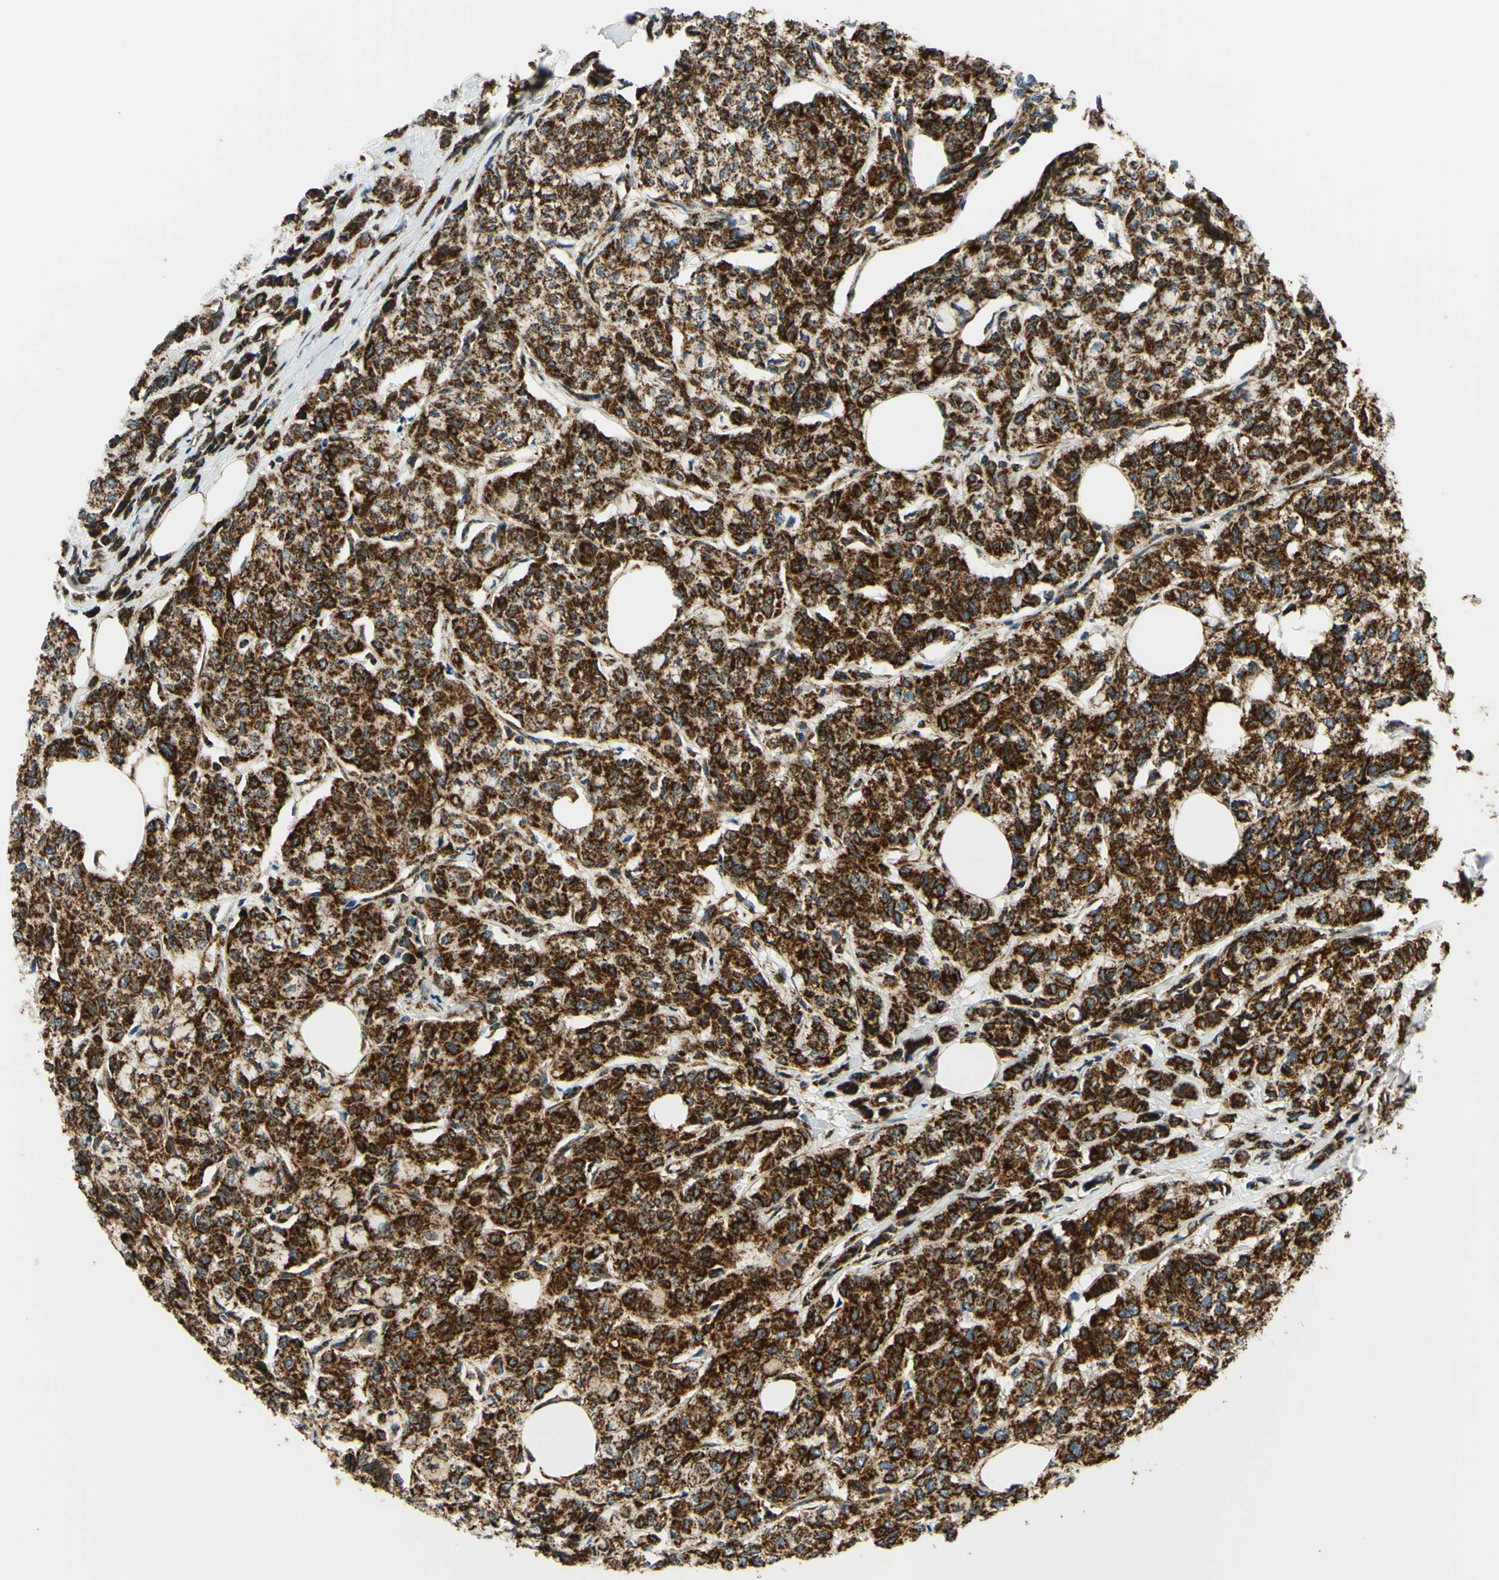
{"staining": {"intensity": "strong", "quantity": ">75%", "location": "cytoplasmic/membranous"}, "tissue": "breast cancer", "cell_type": "Tumor cells", "image_type": "cancer", "snomed": [{"axis": "morphology", "description": "Lobular carcinoma"}, {"axis": "topography", "description": "Breast"}], "caption": "The immunohistochemical stain shows strong cytoplasmic/membranous expression in tumor cells of breast cancer (lobular carcinoma) tissue.", "gene": "MAVS", "patient": {"sex": "female", "age": 60}}